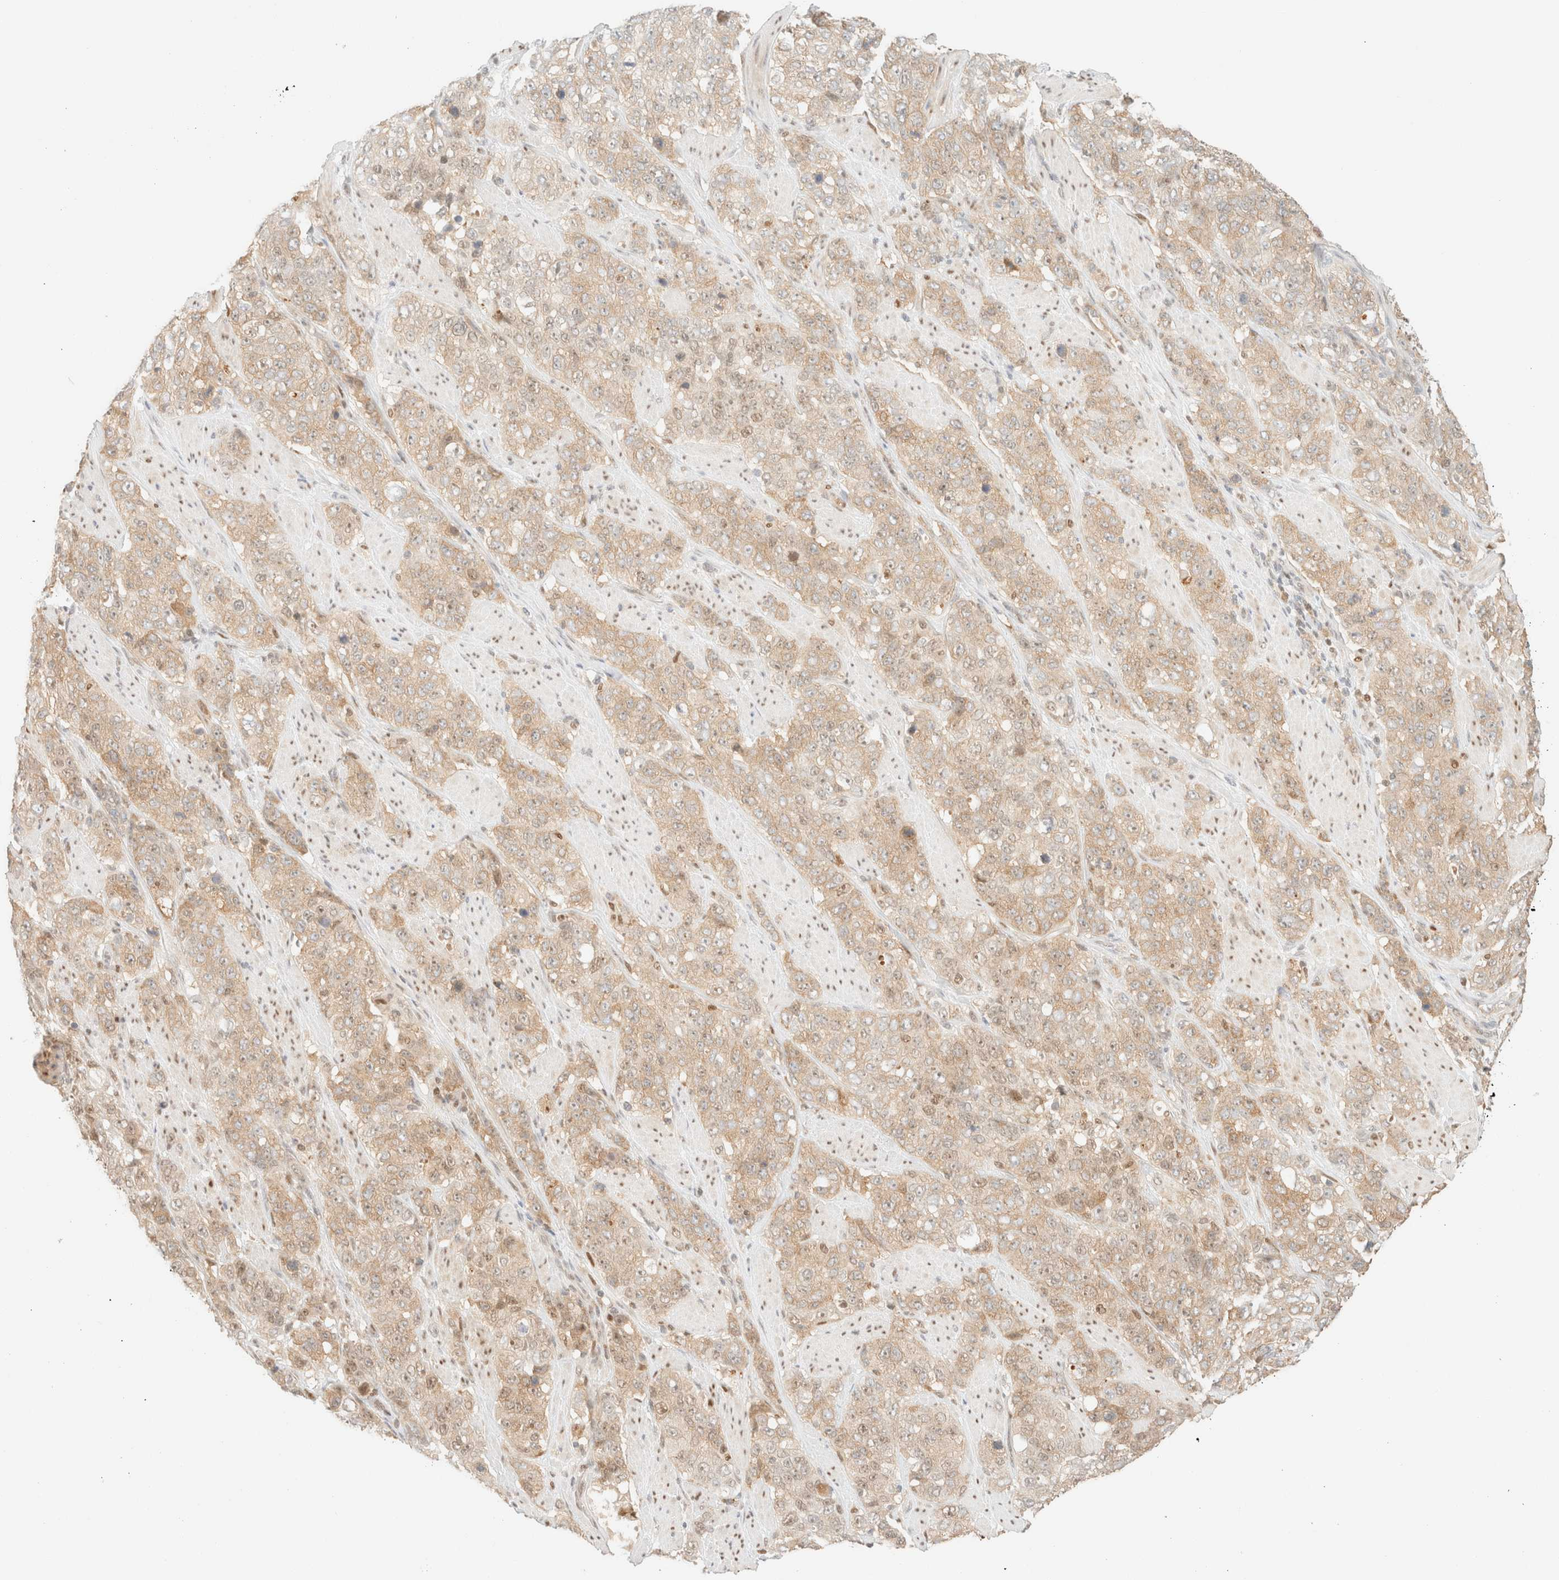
{"staining": {"intensity": "weak", "quantity": ">75%", "location": "cytoplasmic/membranous,nuclear"}, "tissue": "stomach cancer", "cell_type": "Tumor cells", "image_type": "cancer", "snomed": [{"axis": "morphology", "description": "Adenocarcinoma, NOS"}, {"axis": "topography", "description": "Stomach"}], "caption": "Tumor cells exhibit low levels of weak cytoplasmic/membranous and nuclear staining in about >75% of cells in adenocarcinoma (stomach).", "gene": "TSR1", "patient": {"sex": "male", "age": 48}}